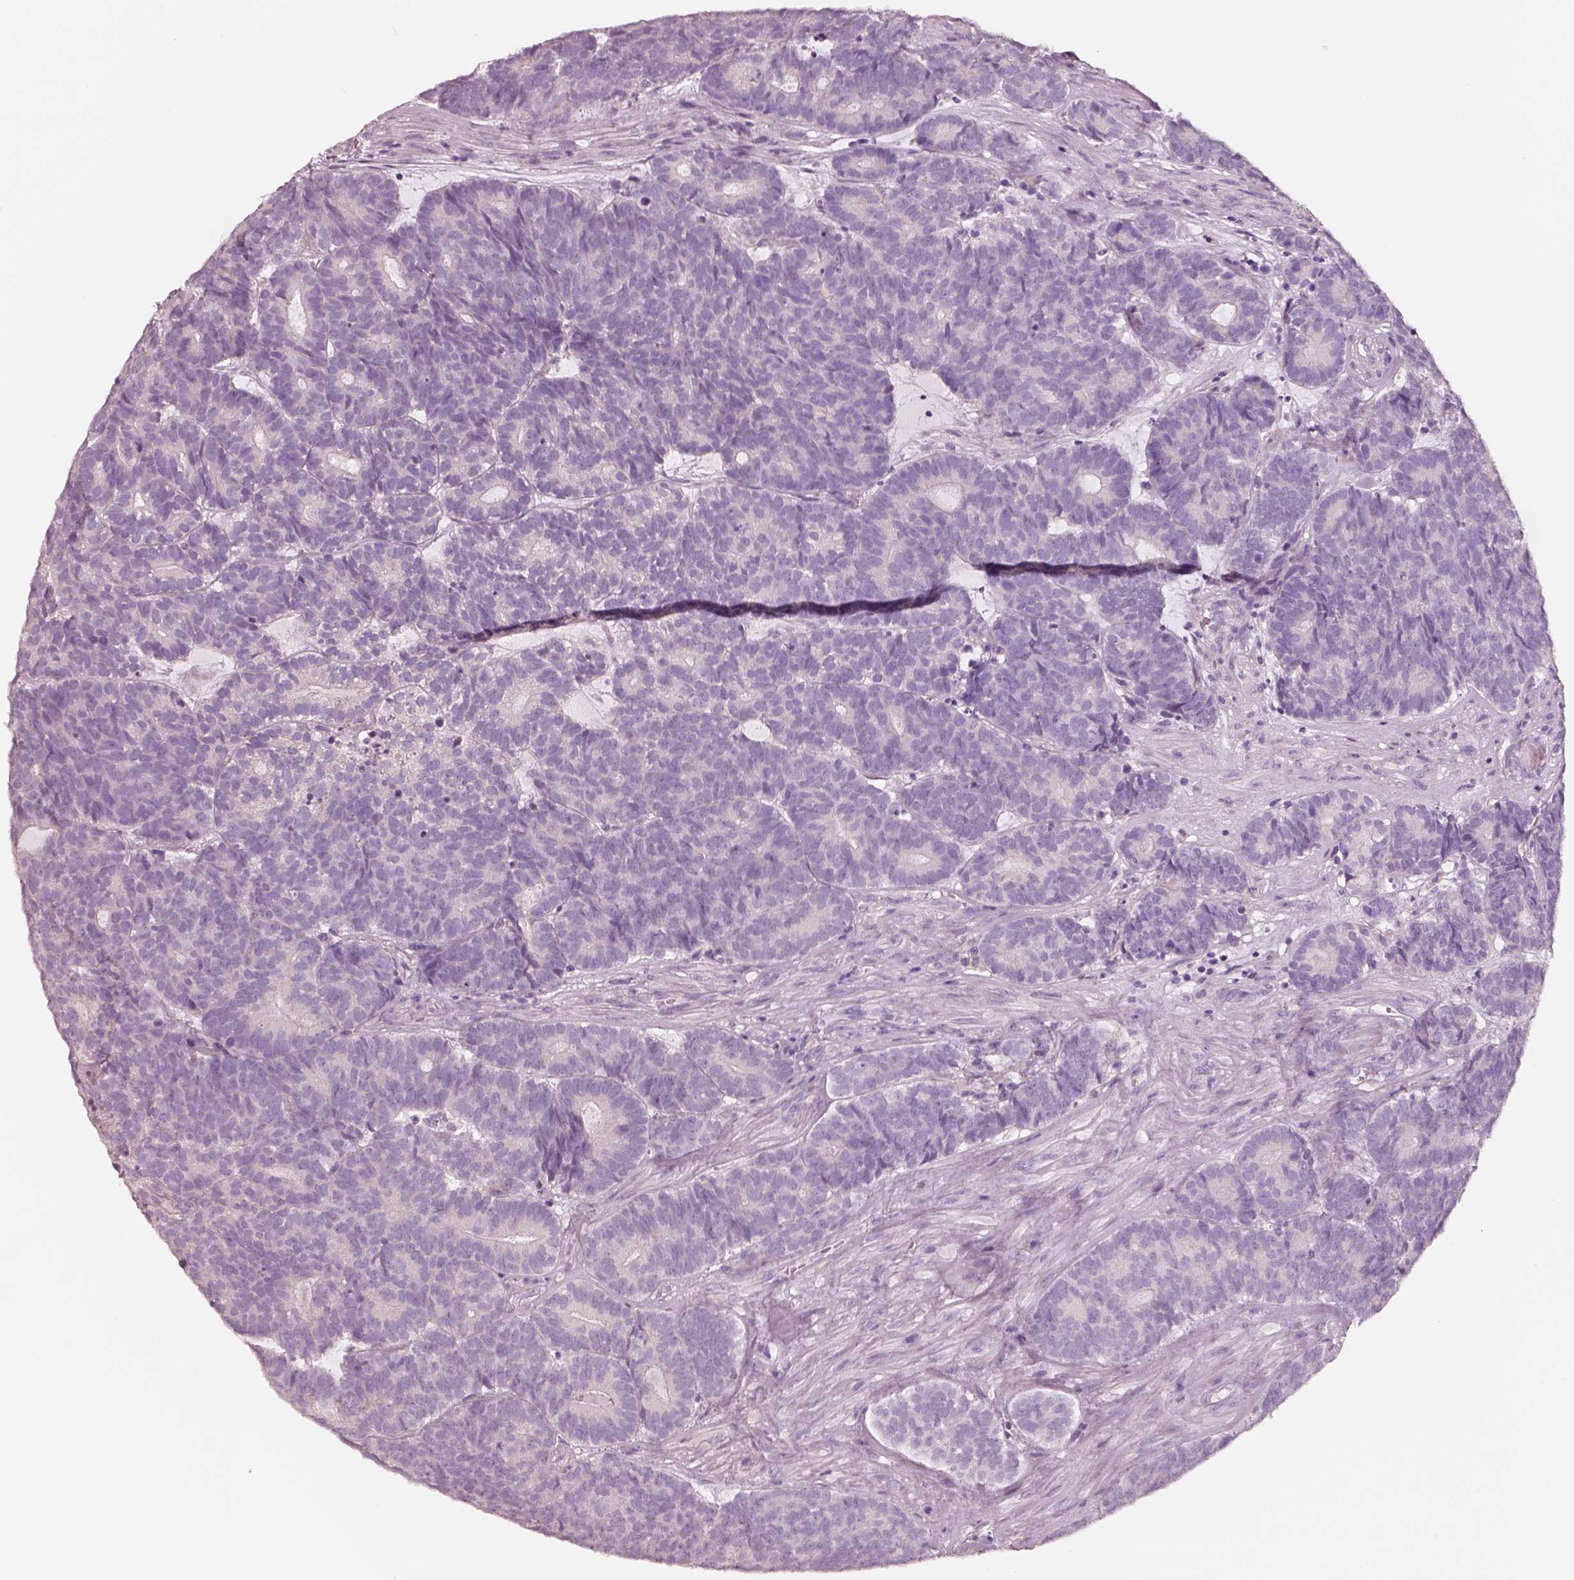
{"staining": {"intensity": "negative", "quantity": "none", "location": "none"}, "tissue": "head and neck cancer", "cell_type": "Tumor cells", "image_type": "cancer", "snomed": [{"axis": "morphology", "description": "Adenocarcinoma, NOS"}, {"axis": "topography", "description": "Head-Neck"}], "caption": "A histopathology image of human adenocarcinoma (head and neck) is negative for staining in tumor cells.", "gene": "PNOC", "patient": {"sex": "female", "age": 81}}